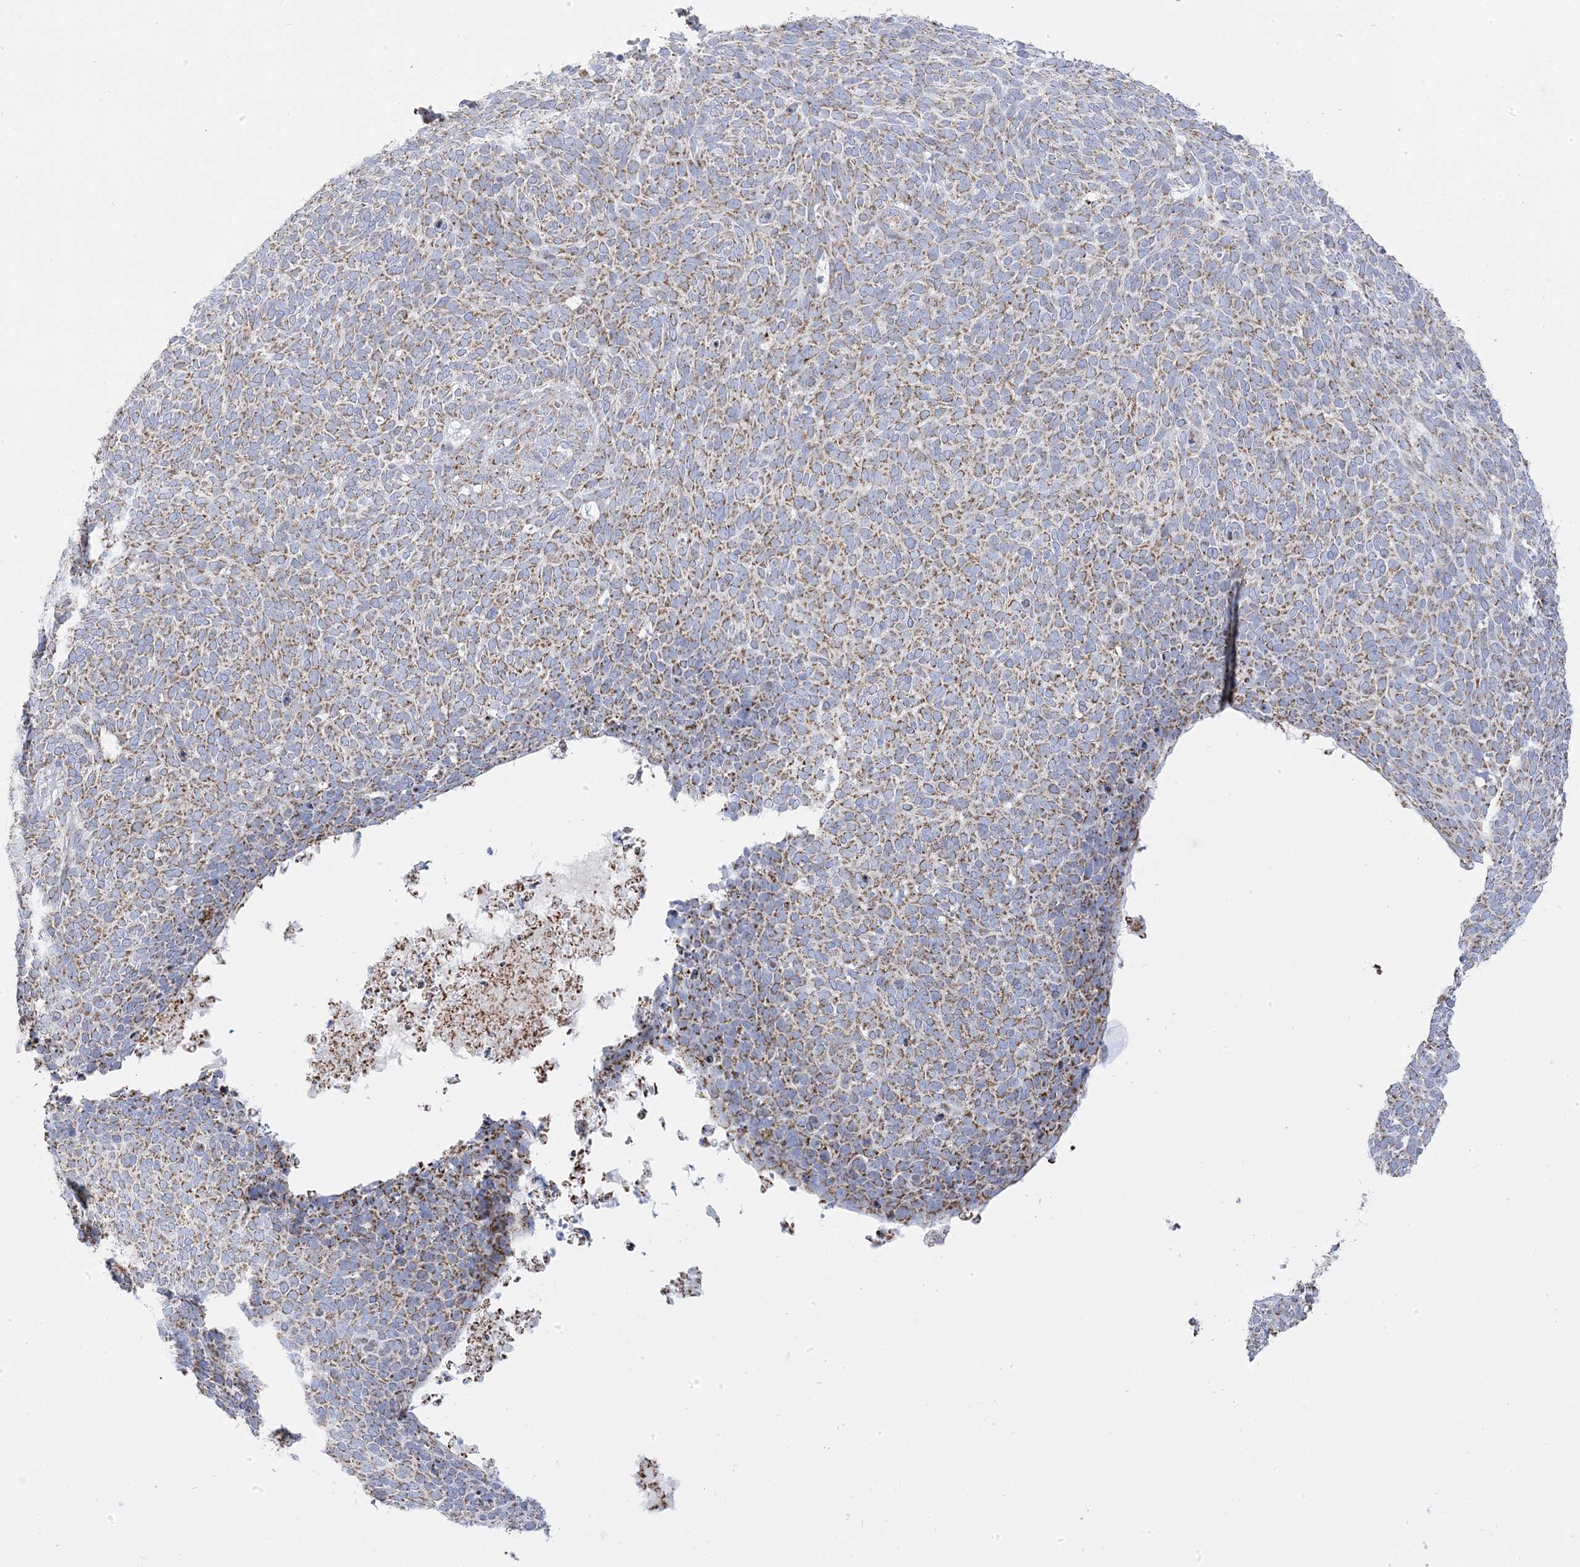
{"staining": {"intensity": "moderate", "quantity": ">75%", "location": "cytoplasmic/membranous"}, "tissue": "skin cancer", "cell_type": "Tumor cells", "image_type": "cancer", "snomed": [{"axis": "morphology", "description": "Squamous cell carcinoma, NOS"}, {"axis": "topography", "description": "Skin"}], "caption": "An immunohistochemistry image of tumor tissue is shown. Protein staining in brown labels moderate cytoplasmic/membranous positivity in skin cancer (squamous cell carcinoma) within tumor cells.", "gene": "PCCB", "patient": {"sex": "female", "age": 90}}